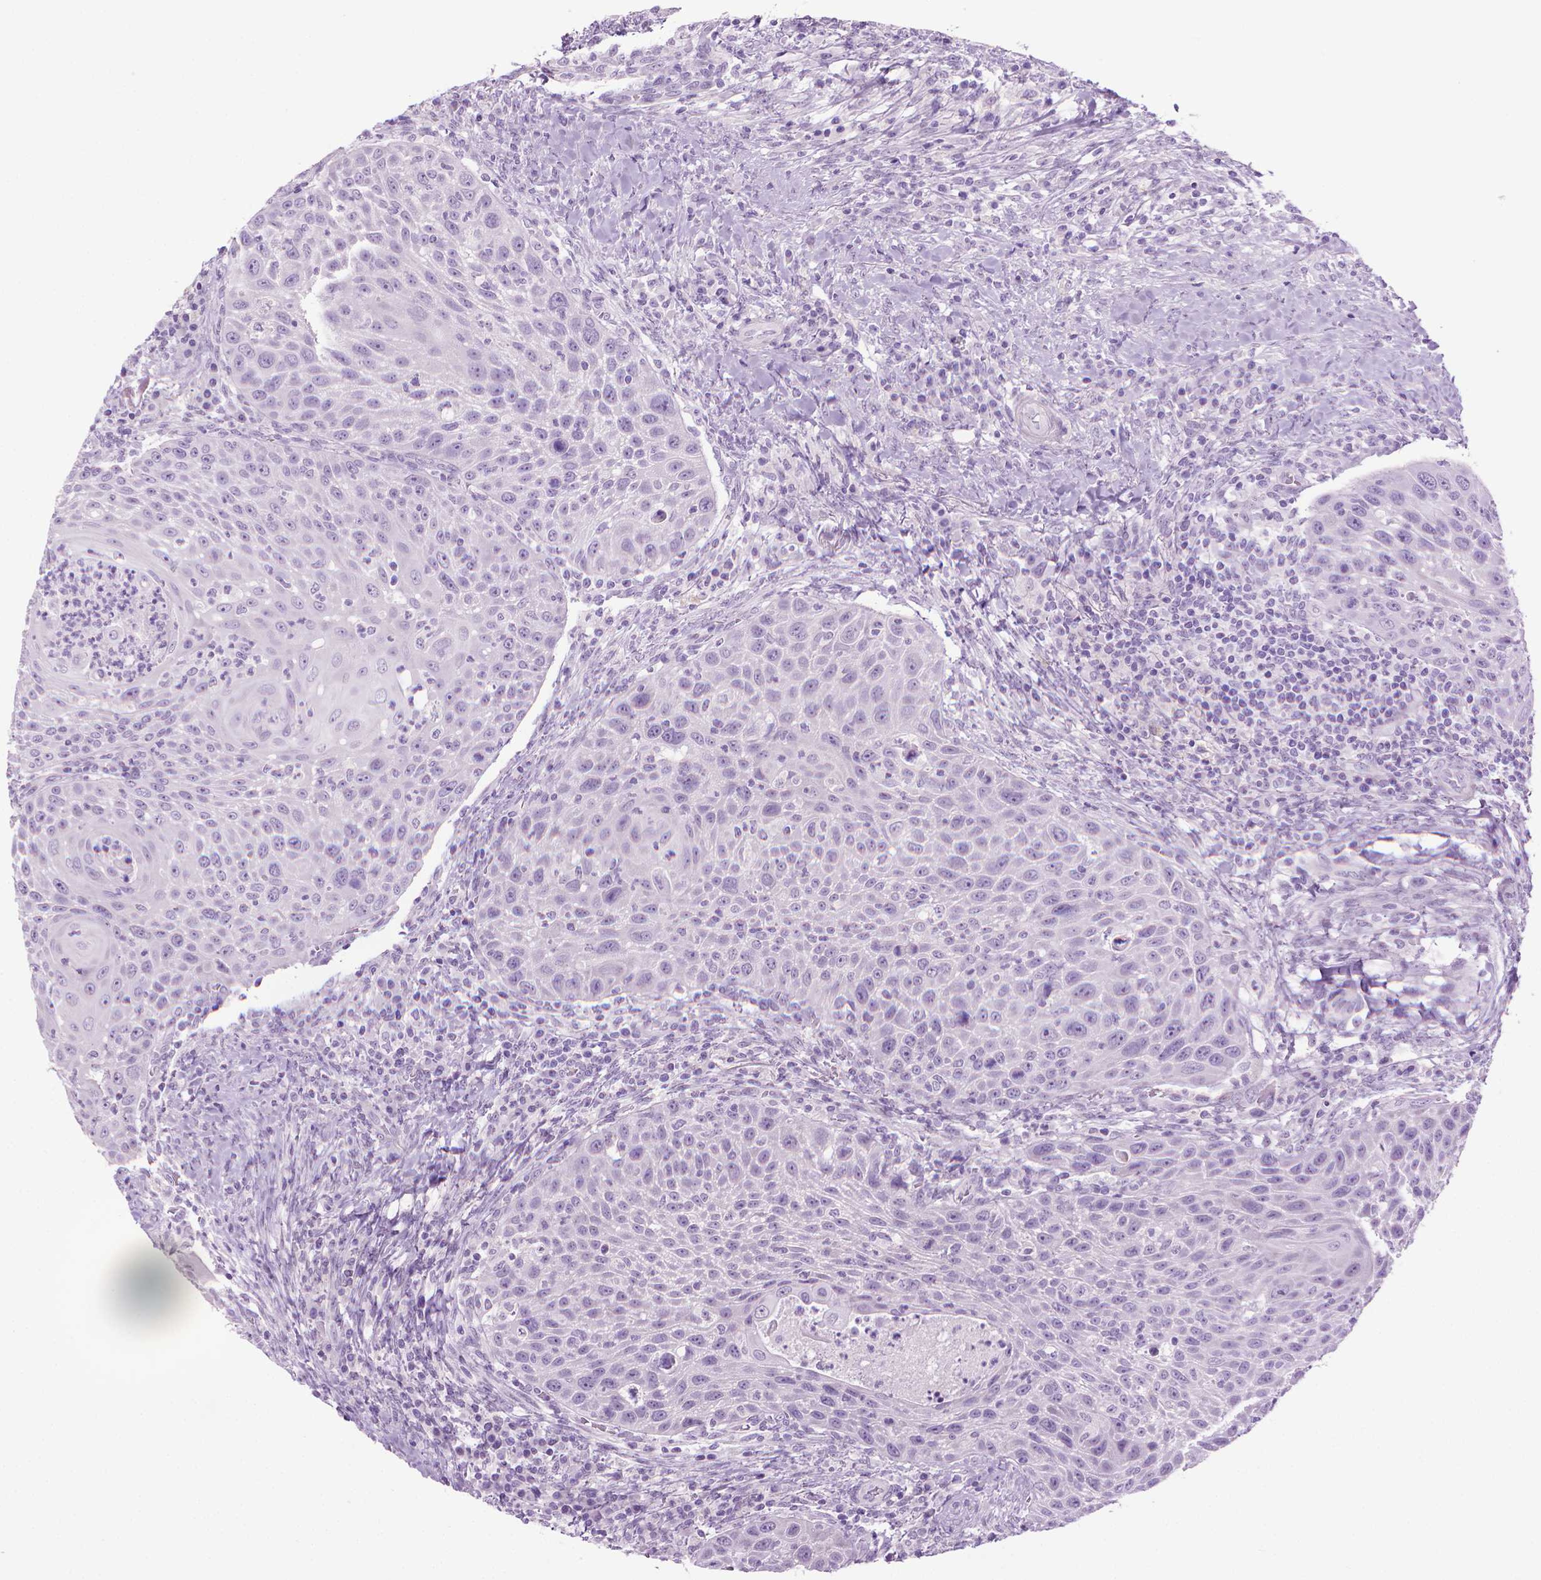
{"staining": {"intensity": "negative", "quantity": "none", "location": "none"}, "tissue": "head and neck cancer", "cell_type": "Tumor cells", "image_type": "cancer", "snomed": [{"axis": "morphology", "description": "Squamous cell carcinoma, NOS"}, {"axis": "topography", "description": "Head-Neck"}], "caption": "Tumor cells show no significant positivity in head and neck cancer.", "gene": "DNAI7", "patient": {"sex": "male", "age": 69}}